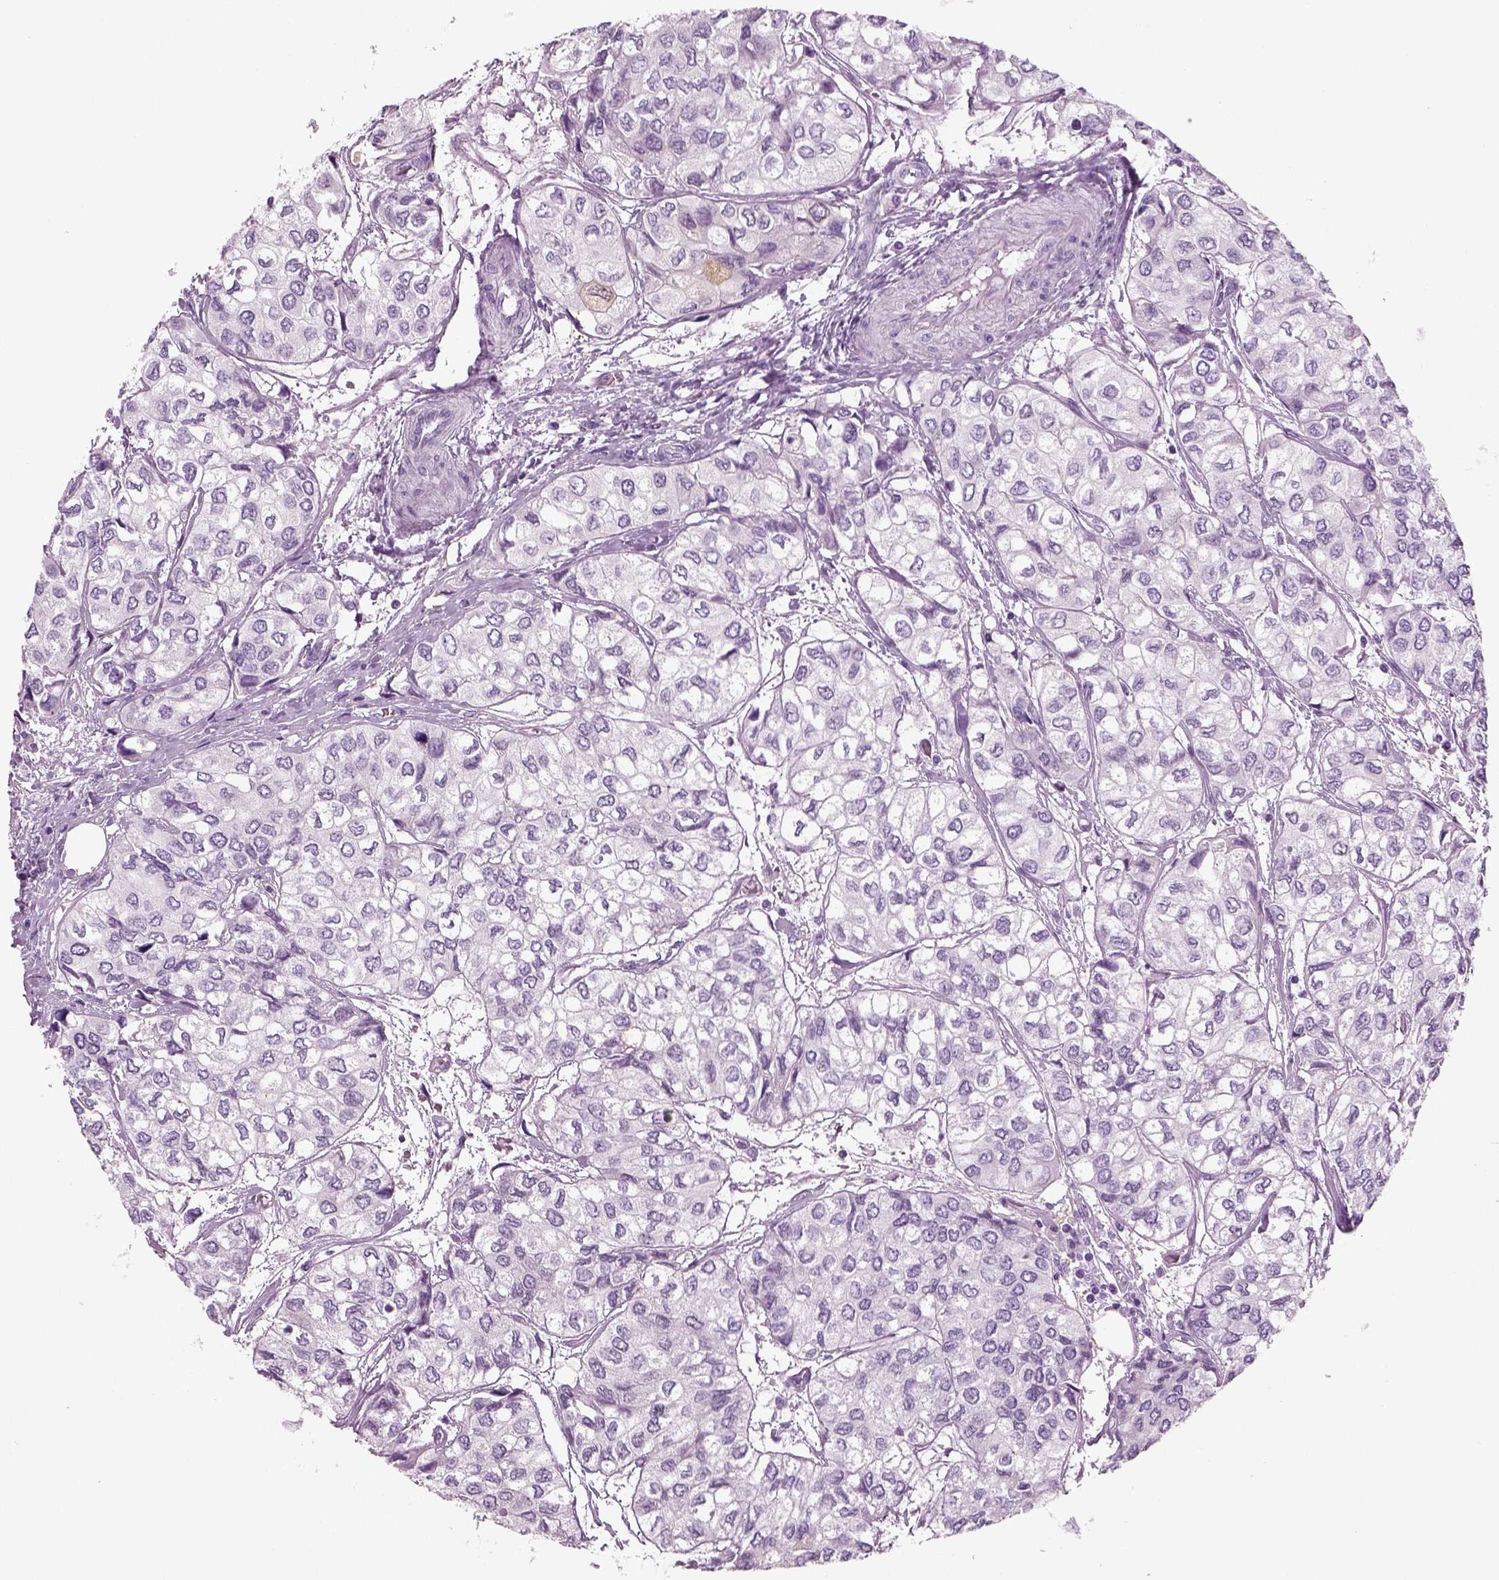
{"staining": {"intensity": "negative", "quantity": "none", "location": "none"}, "tissue": "urothelial cancer", "cell_type": "Tumor cells", "image_type": "cancer", "snomed": [{"axis": "morphology", "description": "Urothelial carcinoma, High grade"}, {"axis": "topography", "description": "Urinary bladder"}], "caption": "Urothelial carcinoma (high-grade) was stained to show a protein in brown. There is no significant positivity in tumor cells.", "gene": "CRABP1", "patient": {"sex": "male", "age": 73}}